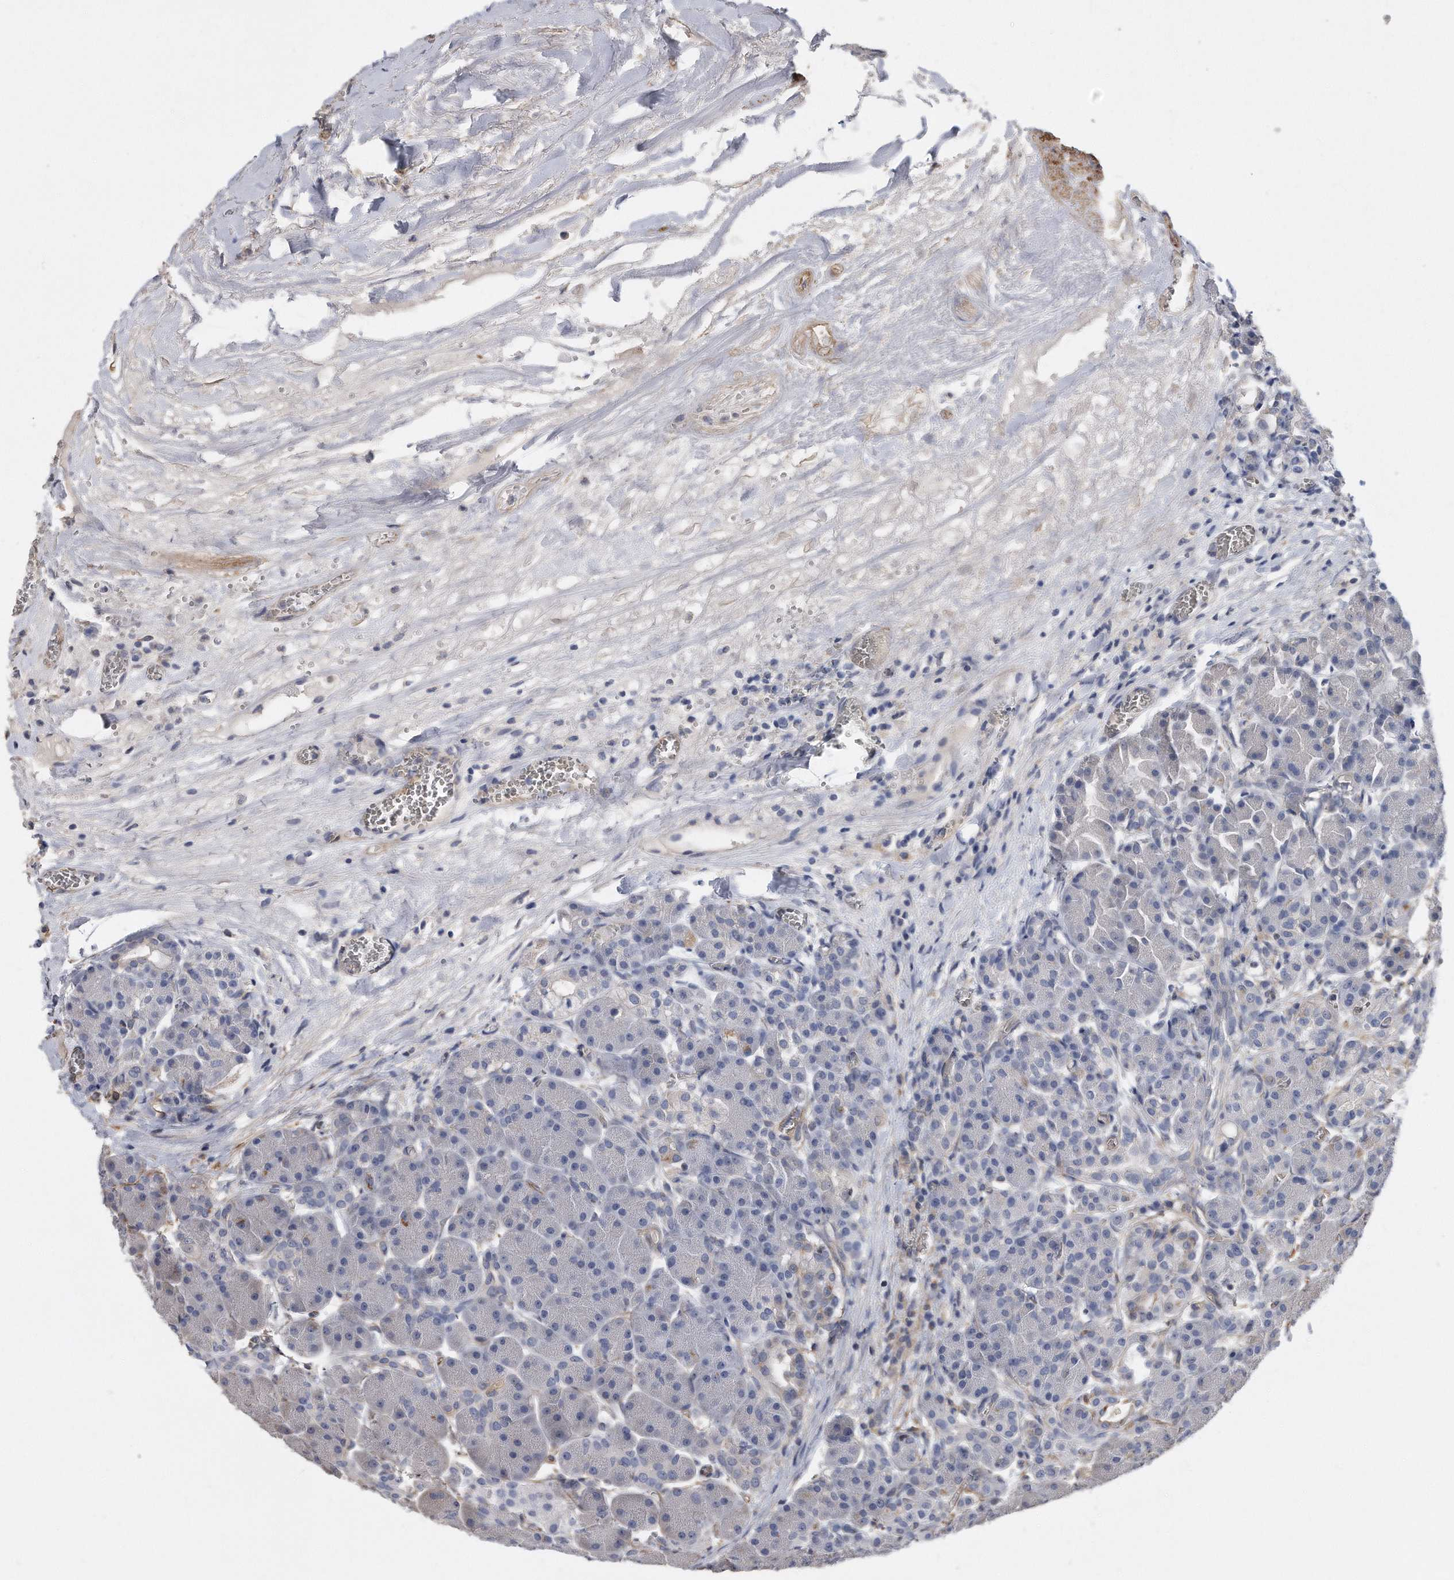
{"staining": {"intensity": "negative", "quantity": "none", "location": "none"}, "tissue": "pancreas", "cell_type": "Exocrine glandular cells", "image_type": "normal", "snomed": [{"axis": "morphology", "description": "Normal tissue, NOS"}, {"axis": "topography", "description": "Pancreas"}], "caption": "This is a photomicrograph of immunohistochemistry staining of normal pancreas, which shows no positivity in exocrine glandular cells.", "gene": "GPC1", "patient": {"sex": "male", "age": 63}}